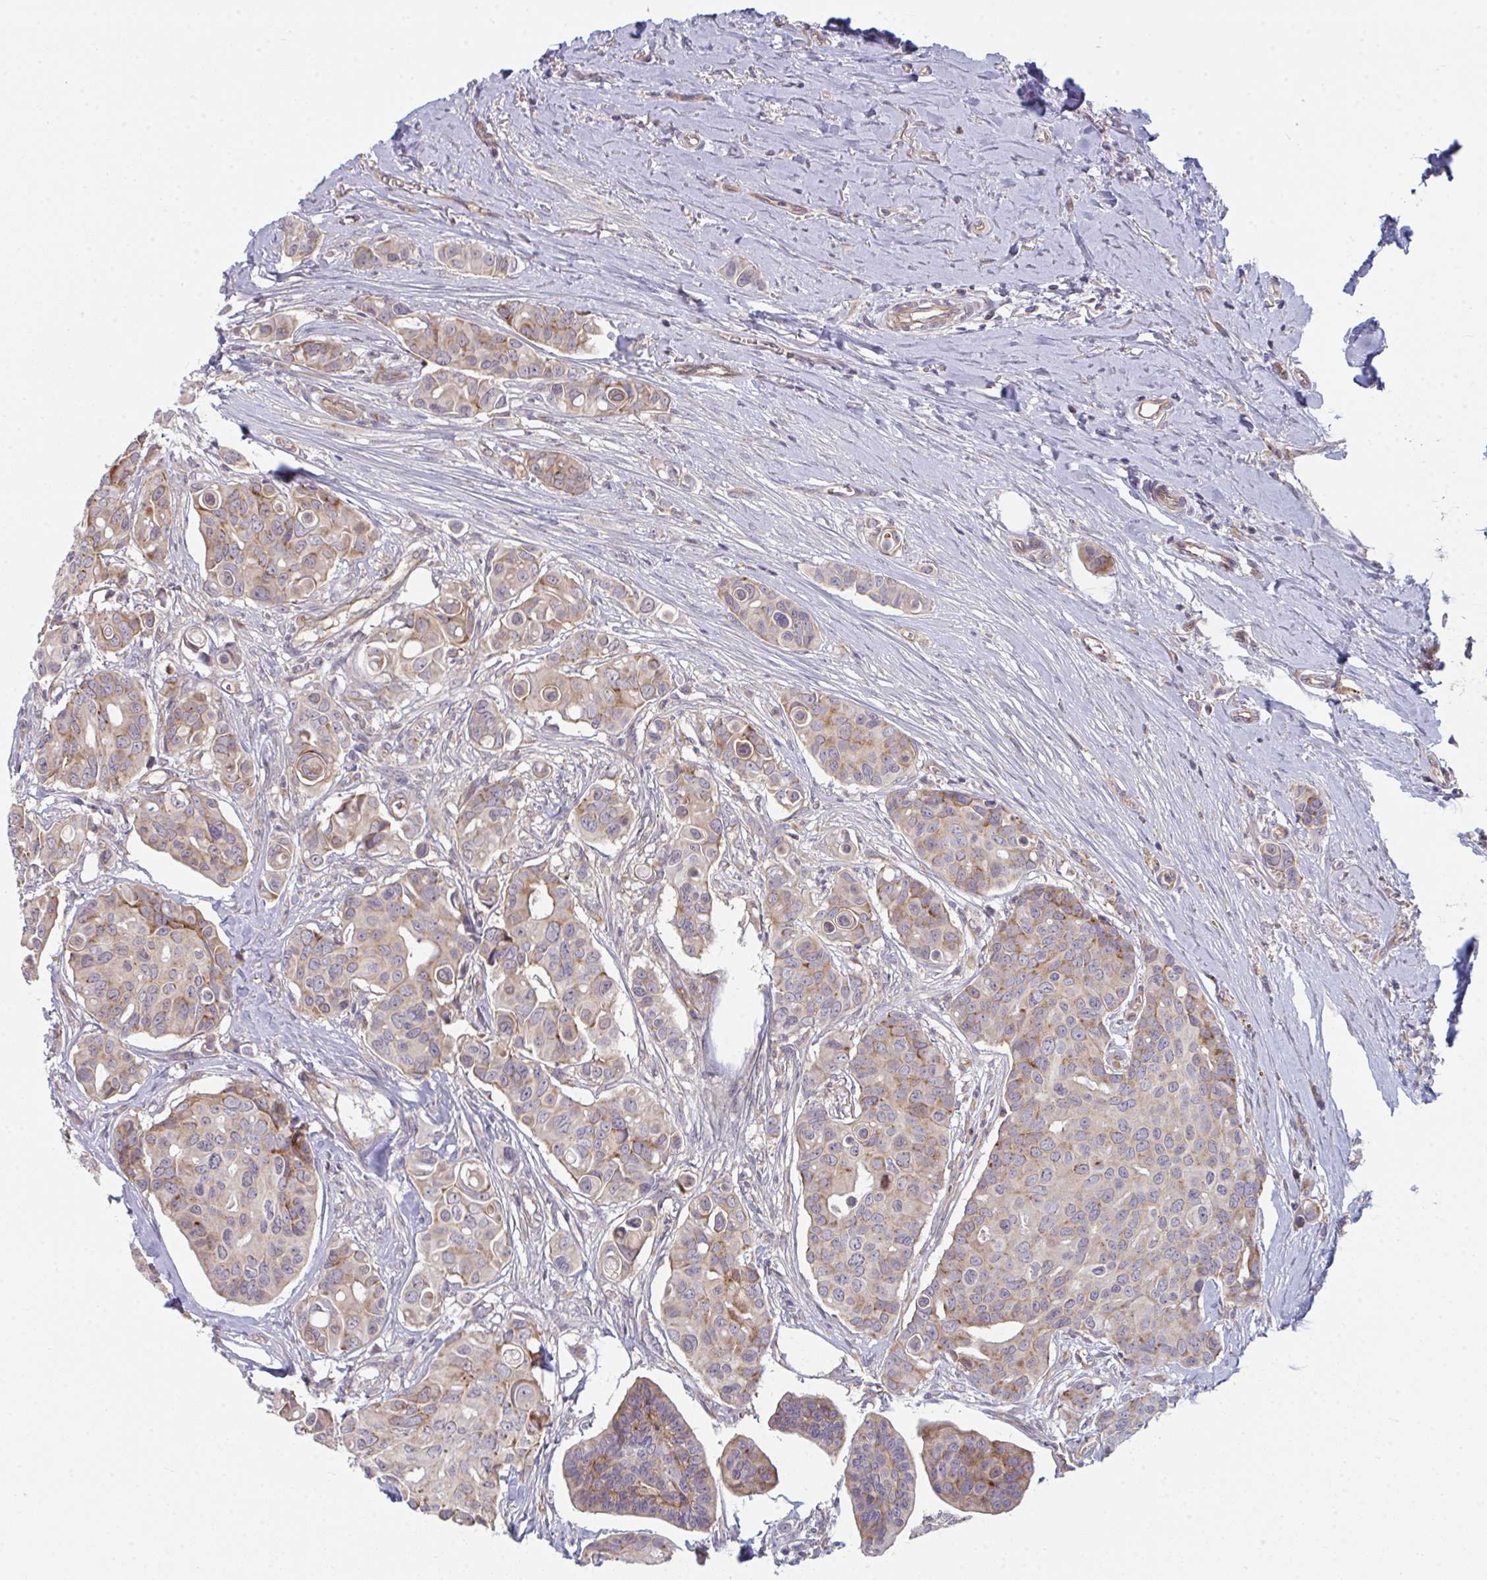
{"staining": {"intensity": "weak", "quantity": "25%-75%", "location": "cytoplasmic/membranous"}, "tissue": "breast cancer", "cell_type": "Tumor cells", "image_type": "cancer", "snomed": [{"axis": "morphology", "description": "Normal tissue, NOS"}, {"axis": "morphology", "description": "Duct carcinoma"}, {"axis": "topography", "description": "Skin"}, {"axis": "topography", "description": "Breast"}], "caption": "High-power microscopy captured an IHC photomicrograph of intraductal carcinoma (breast), revealing weak cytoplasmic/membranous expression in approximately 25%-75% of tumor cells. The protein is stained brown, and the nuclei are stained in blue (DAB IHC with brightfield microscopy, high magnification).", "gene": "CASP9", "patient": {"sex": "female", "age": 54}}